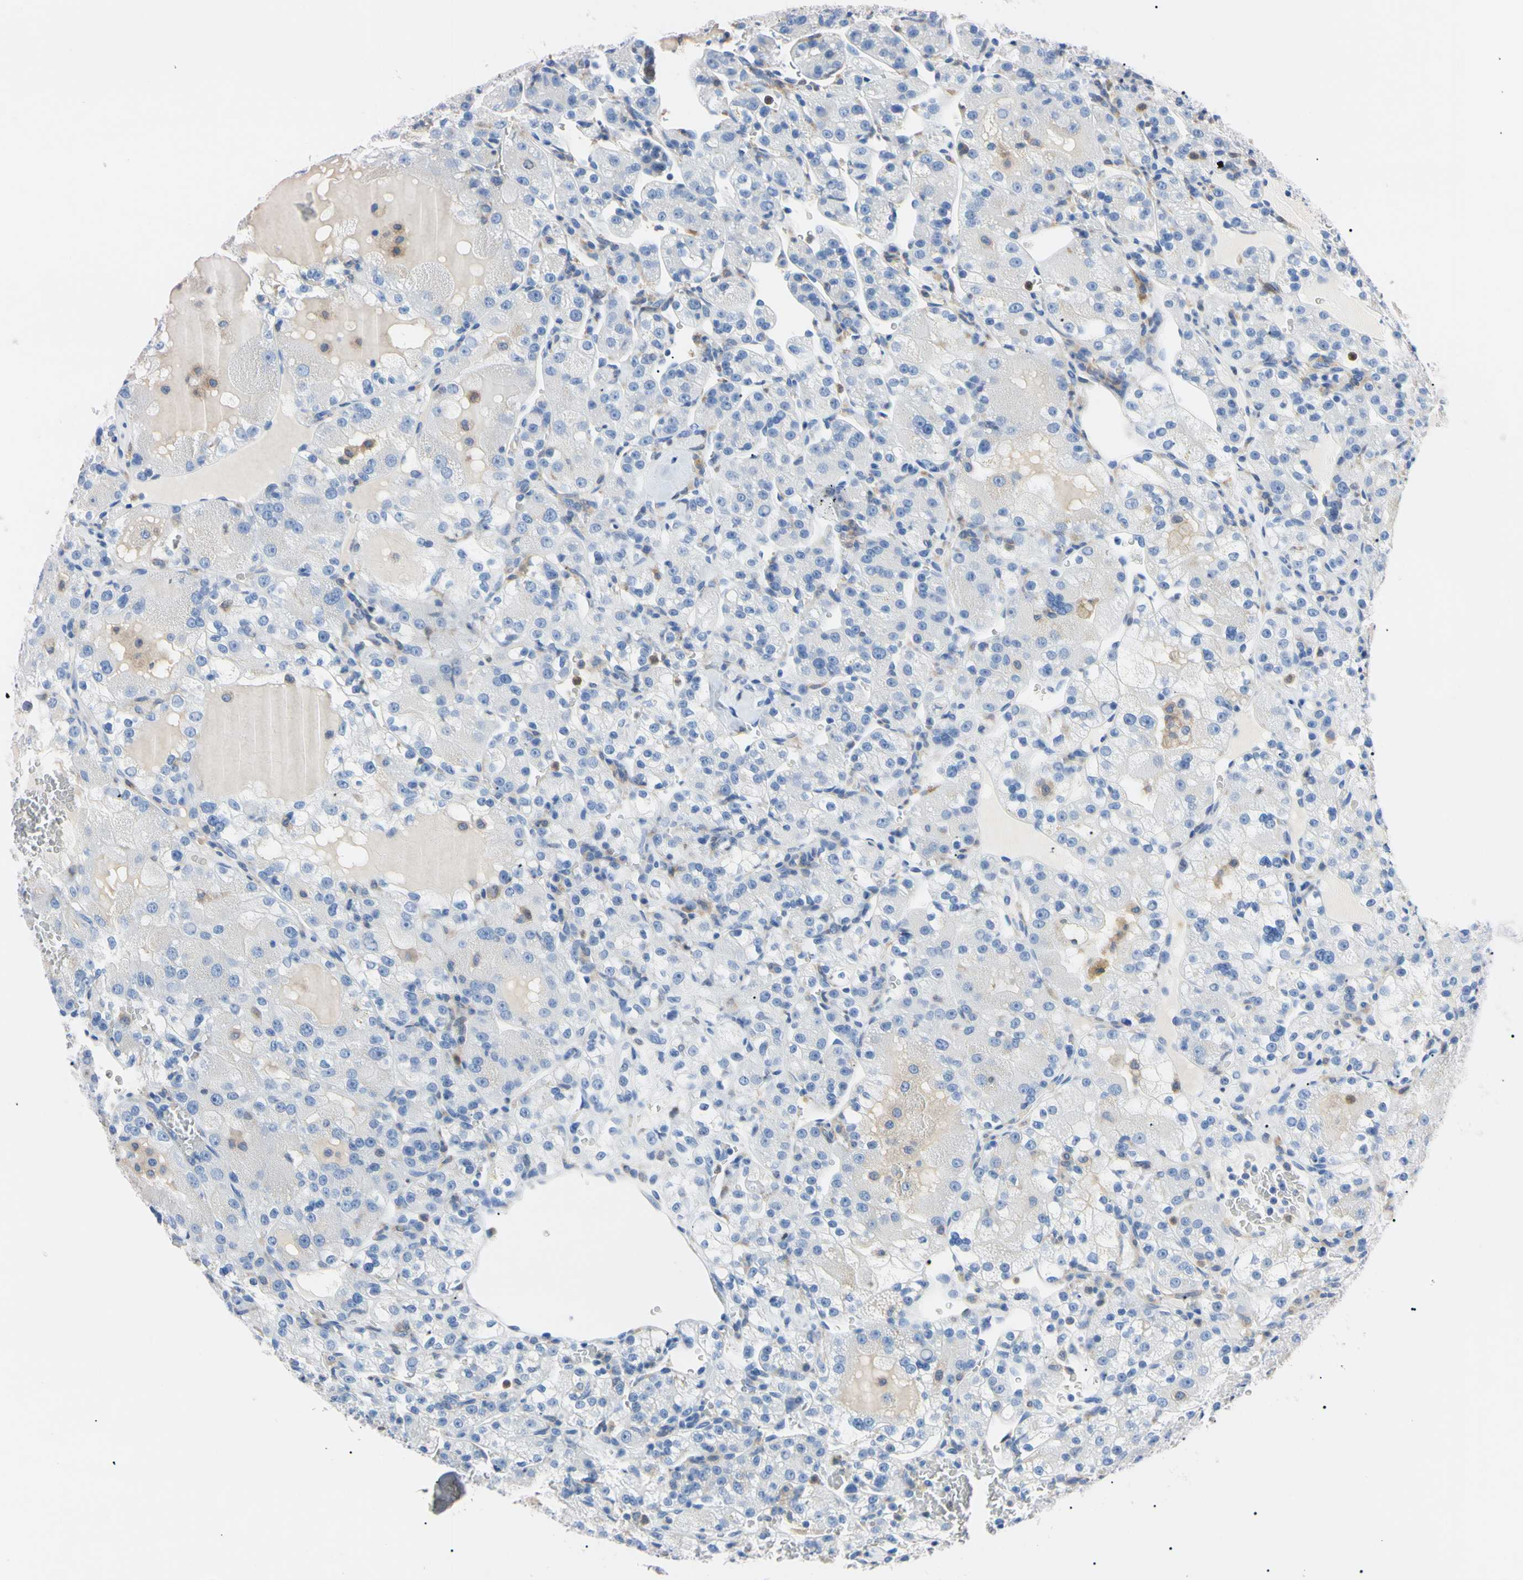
{"staining": {"intensity": "negative", "quantity": "none", "location": "none"}, "tissue": "renal cancer", "cell_type": "Tumor cells", "image_type": "cancer", "snomed": [{"axis": "morphology", "description": "Normal tissue, NOS"}, {"axis": "morphology", "description": "Adenocarcinoma, NOS"}, {"axis": "topography", "description": "Kidney"}], "caption": "Renal cancer (adenocarcinoma) was stained to show a protein in brown. There is no significant expression in tumor cells. Nuclei are stained in blue.", "gene": "NCF4", "patient": {"sex": "male", "age": 61}}